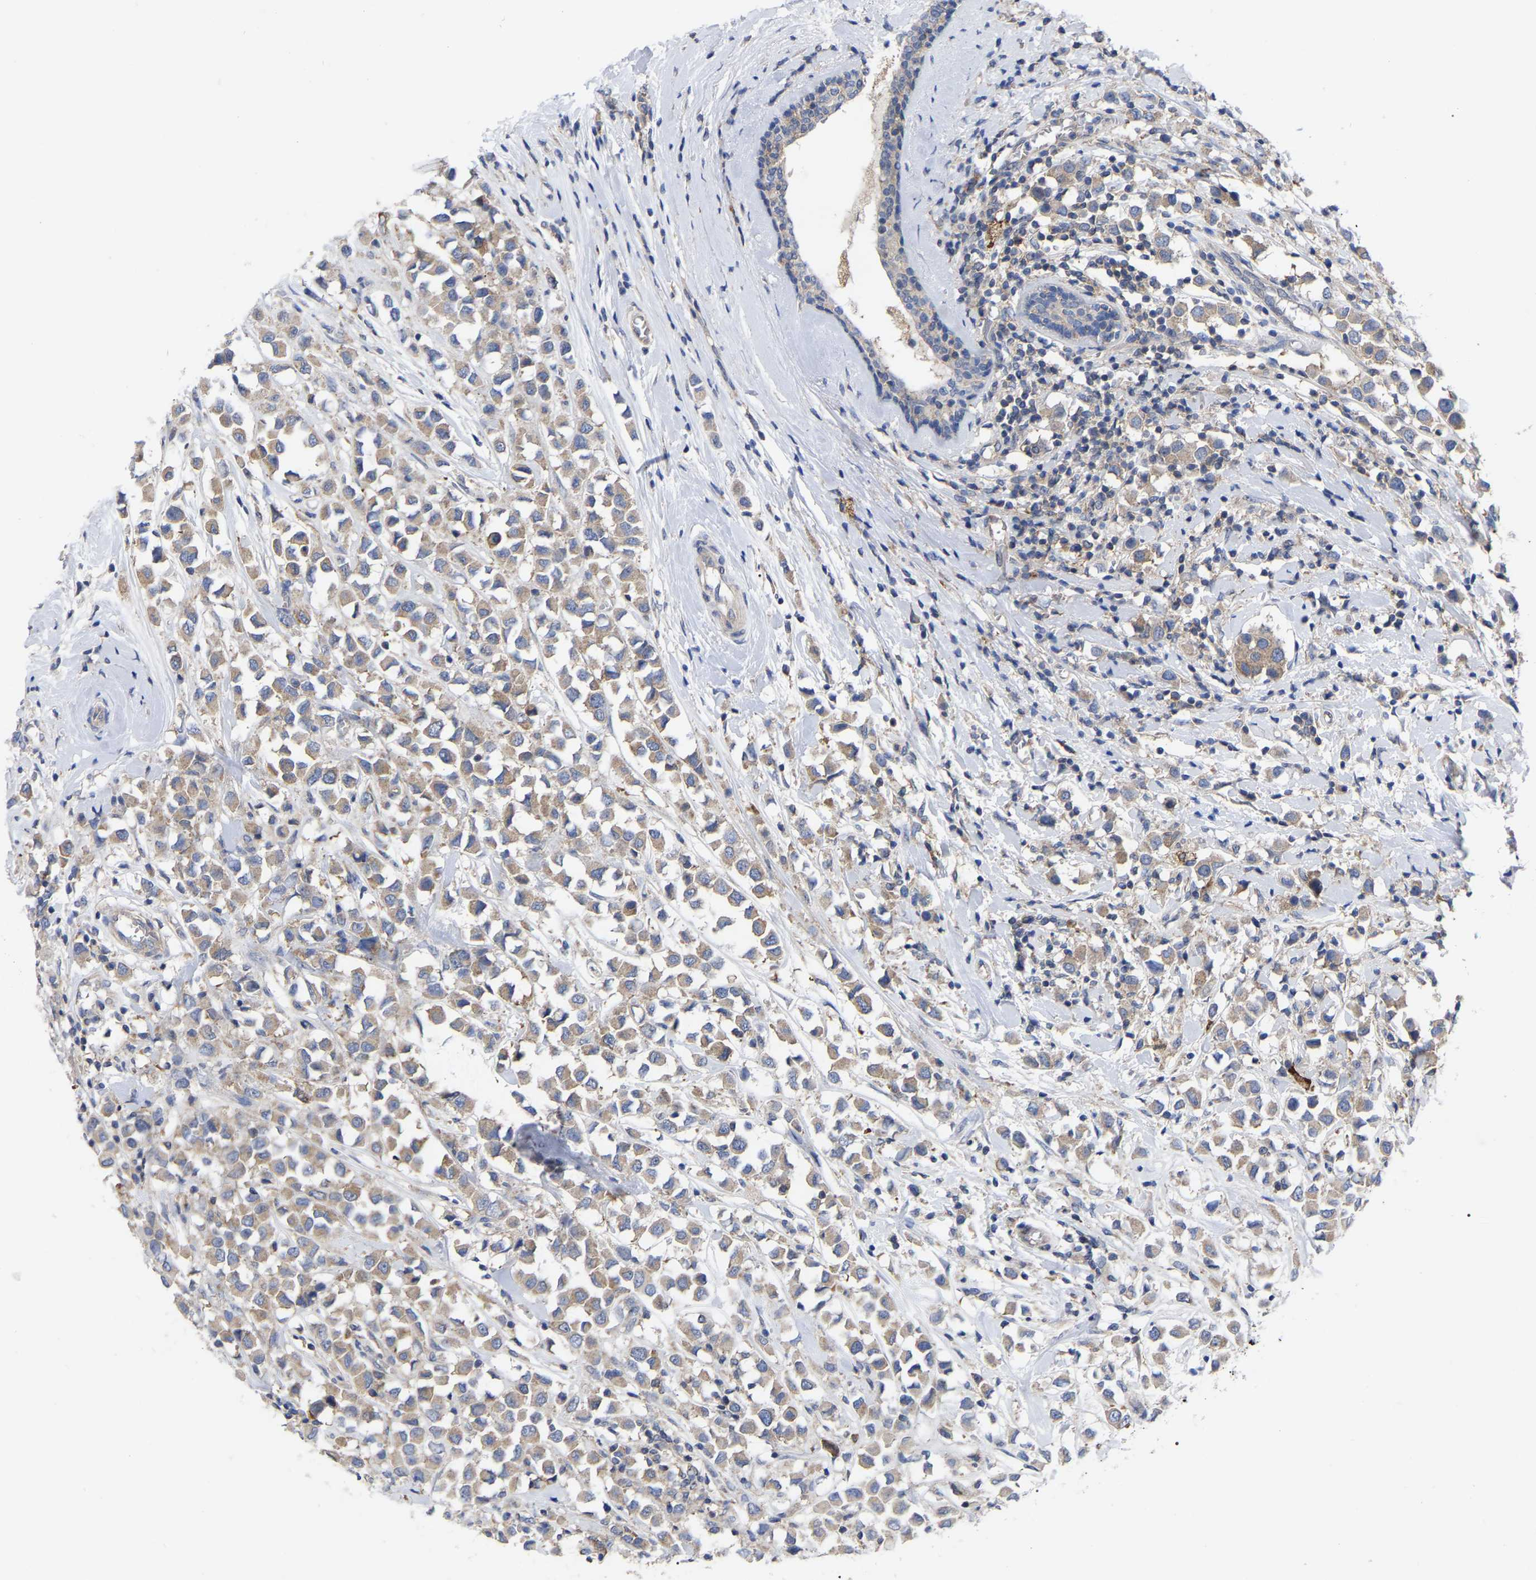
{"staining": {"intensity": "weak", "quantity": ">75%", "location": "cytoplasmic/membranous"}, "tissue": "breast cancer", "cell_type": "Tumor cells", "image_type": "cancer", "snomed": [{"axis": "morphology", "description": "Duct carcinoma"}, {"axis": "topography", "description": "Breast"}], "caption": "Protein expression analysis of breast cancer shows weak cytoplasmic/membranous staining in about >75% of tumor cells.", "gene": "TCP1", "patient": {"sex": "female", "age": 61}}